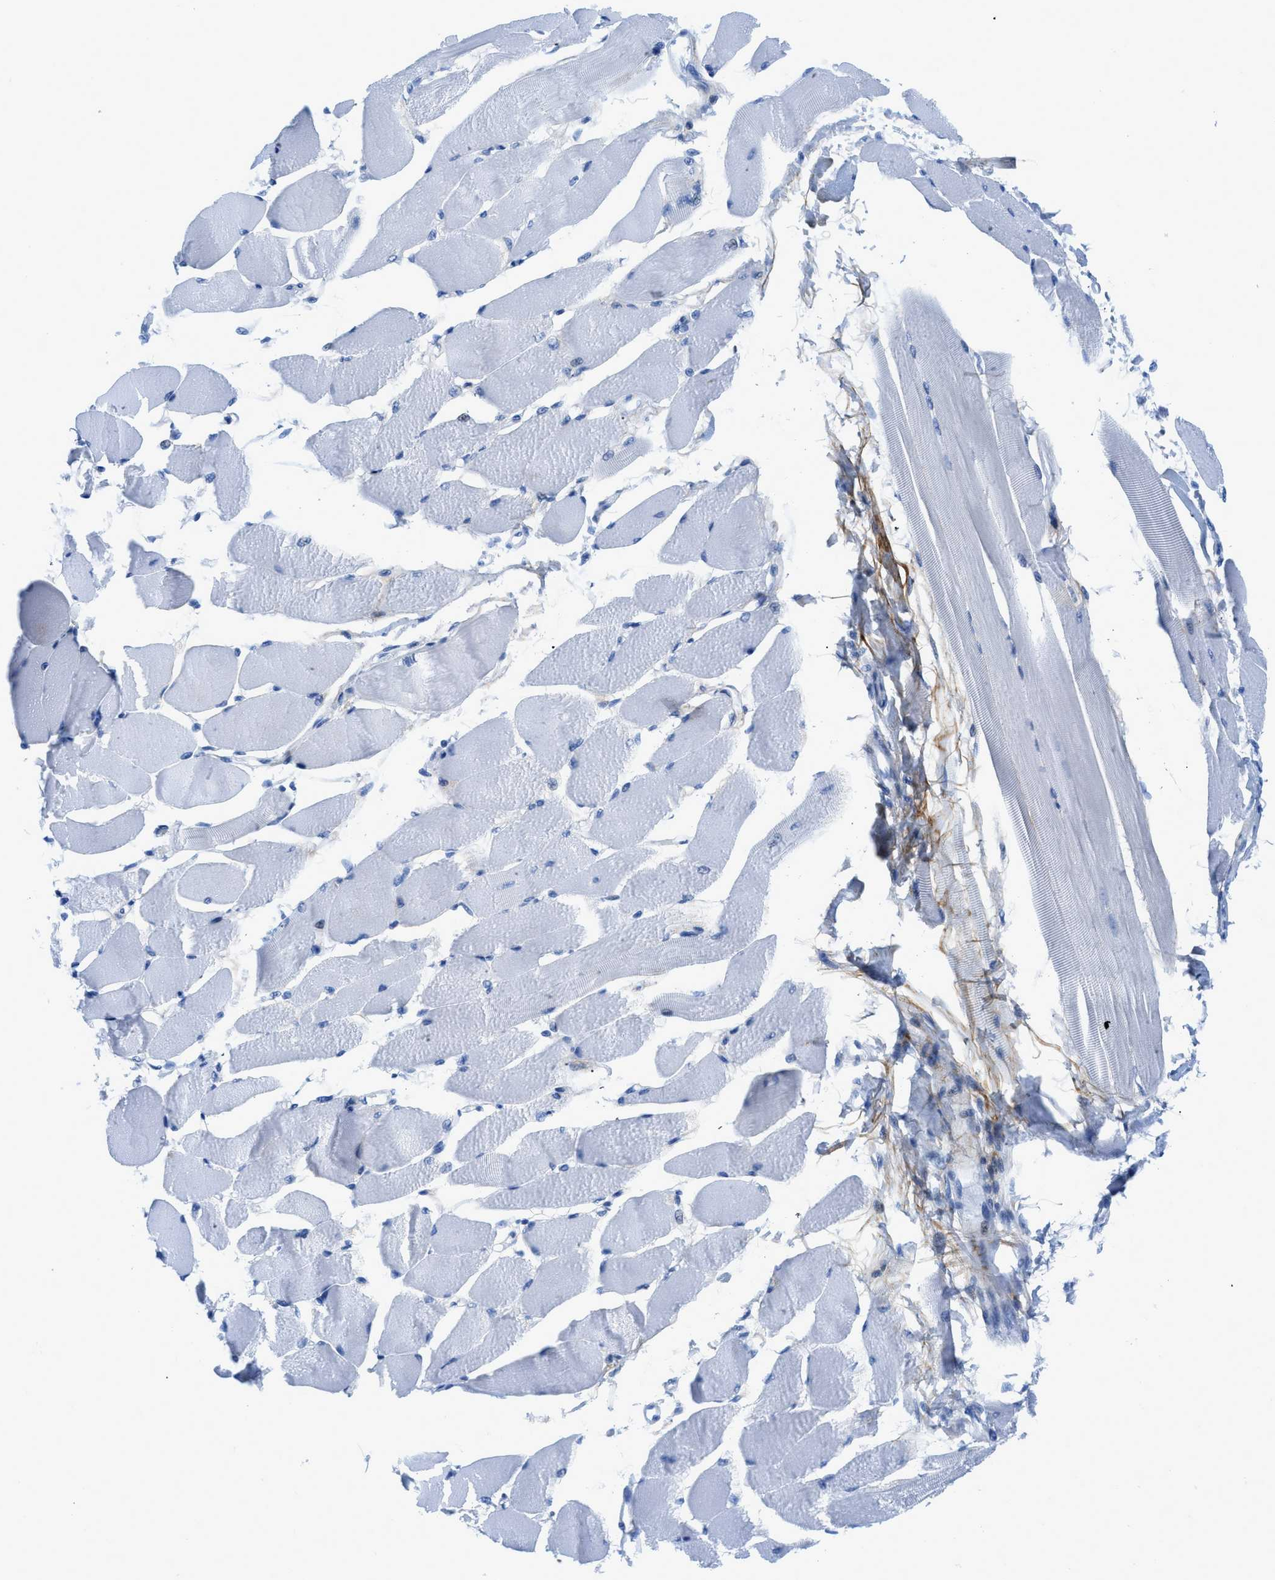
{"staining": {"intensity": "negative", "quantity": "none", "location": "none"}, "tissue": "skeletal muscle", "cell_type": "Myocytes", "image_type": "normal", "snomed": [{"axis": "morphology", "description": "Normal tissue, NOS"}, {"axis": "topography", "description": "Skeletal muscle"}, {"axis": "topography", "description": "Peripheral nerve tissue"}], "caption": "DAB immunohistochemical staining of unremarkable human skeletal muscle shows no significant expression in myocytes. (DAB (3,3'-diaminobenzidine) immunohistochemistry with hematoxylin counter stain).", "gene": "COL3A1", "patient": {"sex": "female", "age": 84}}